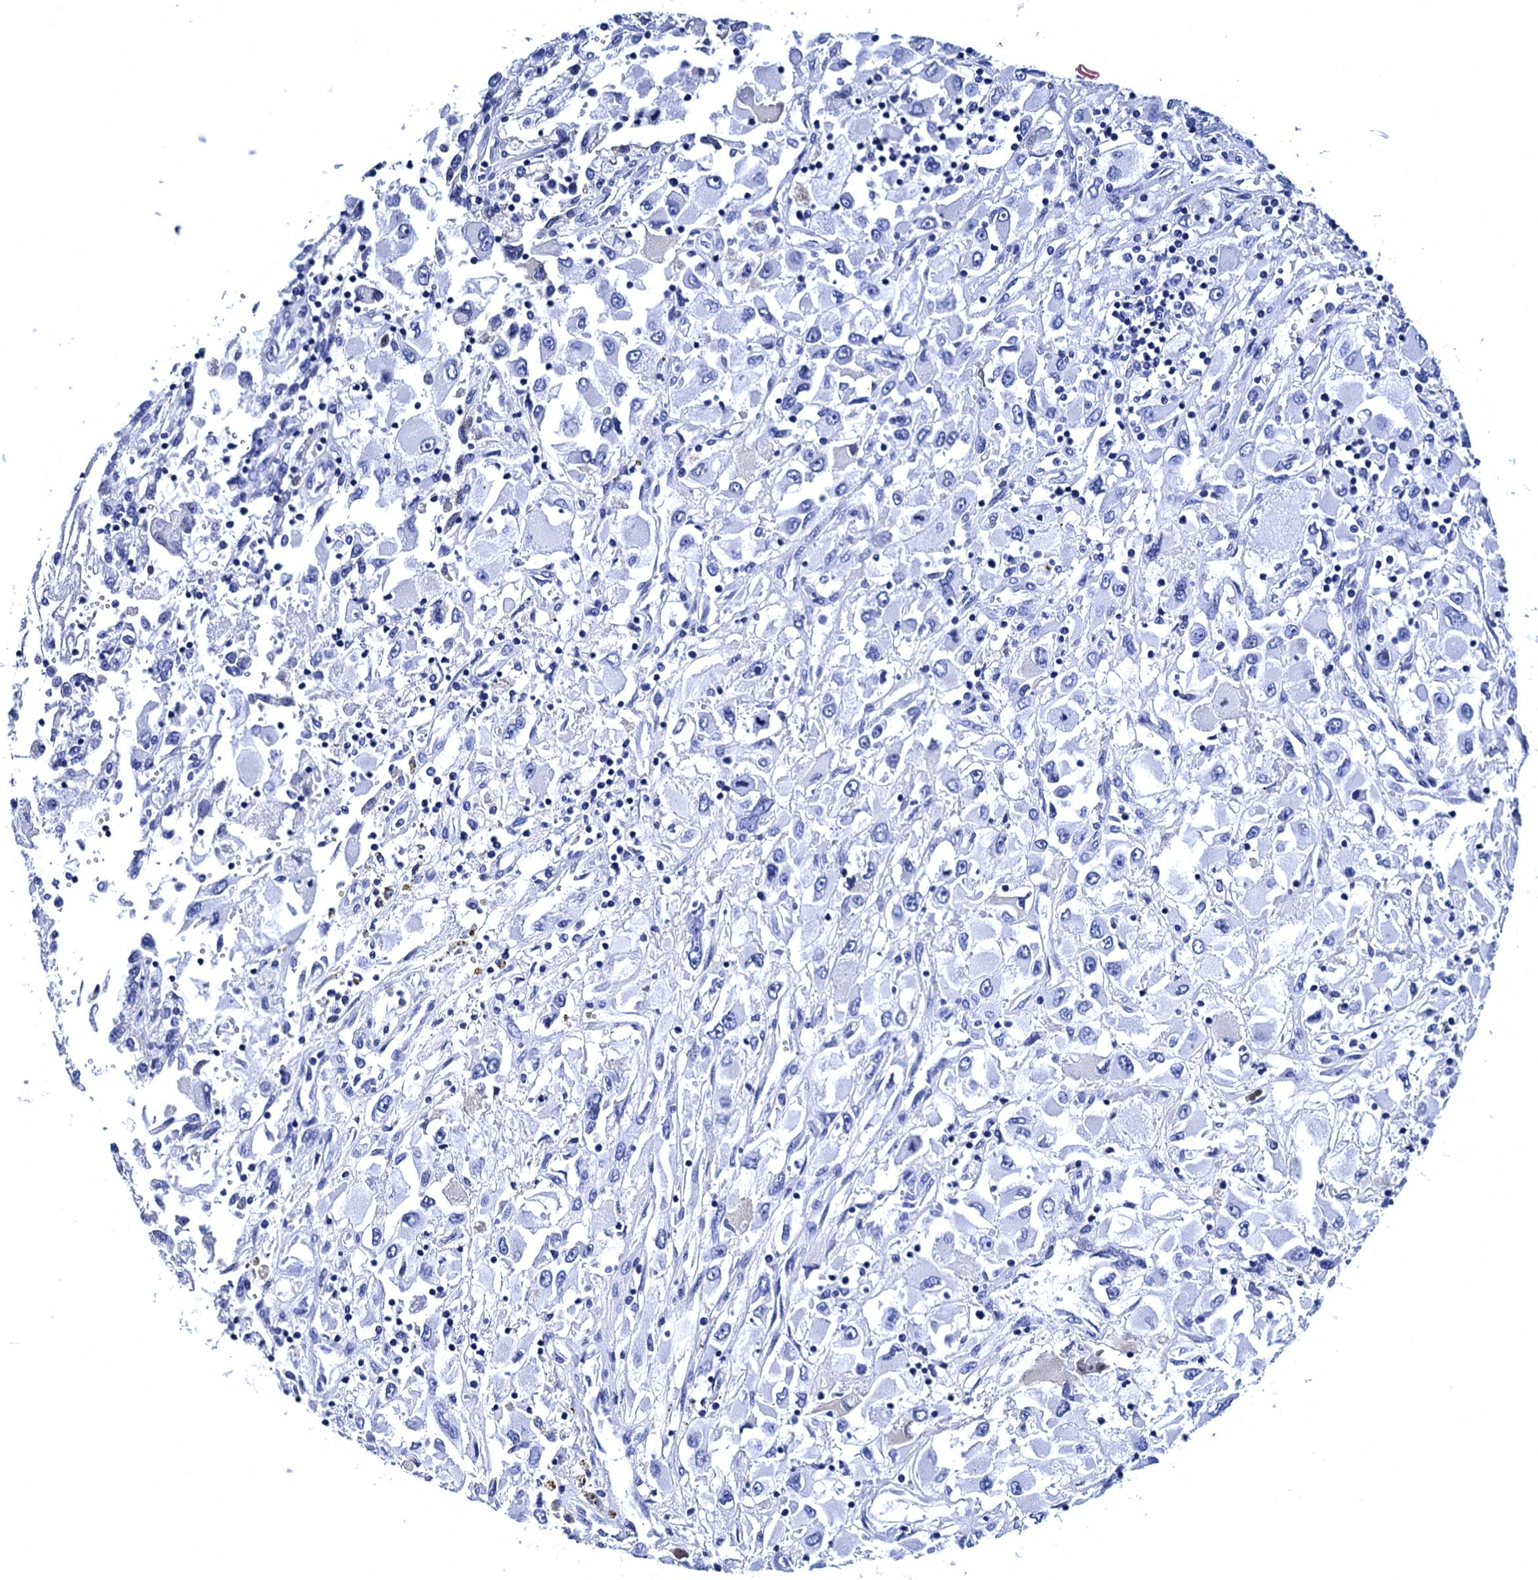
{"staining": {"intensity": "negative", "quantity": "none", "location": "none"}, "tissue": "renal cancer", "cell_type": "Tumor cells", "image_type": "cancer", "snomed": [{"axis": "morphology", "description": "Adenocarcinoma, NOS"}, {"axis": "topography", "description": "Kidney"}], "caption": "This image is of renal cancer stained with IHC to label a protein in brown with the nuclei are counter-stained blue. There is no staining in tumor cells.", "gene": "MYBPC3", "patient": {"sex": "female", "age": 52}}